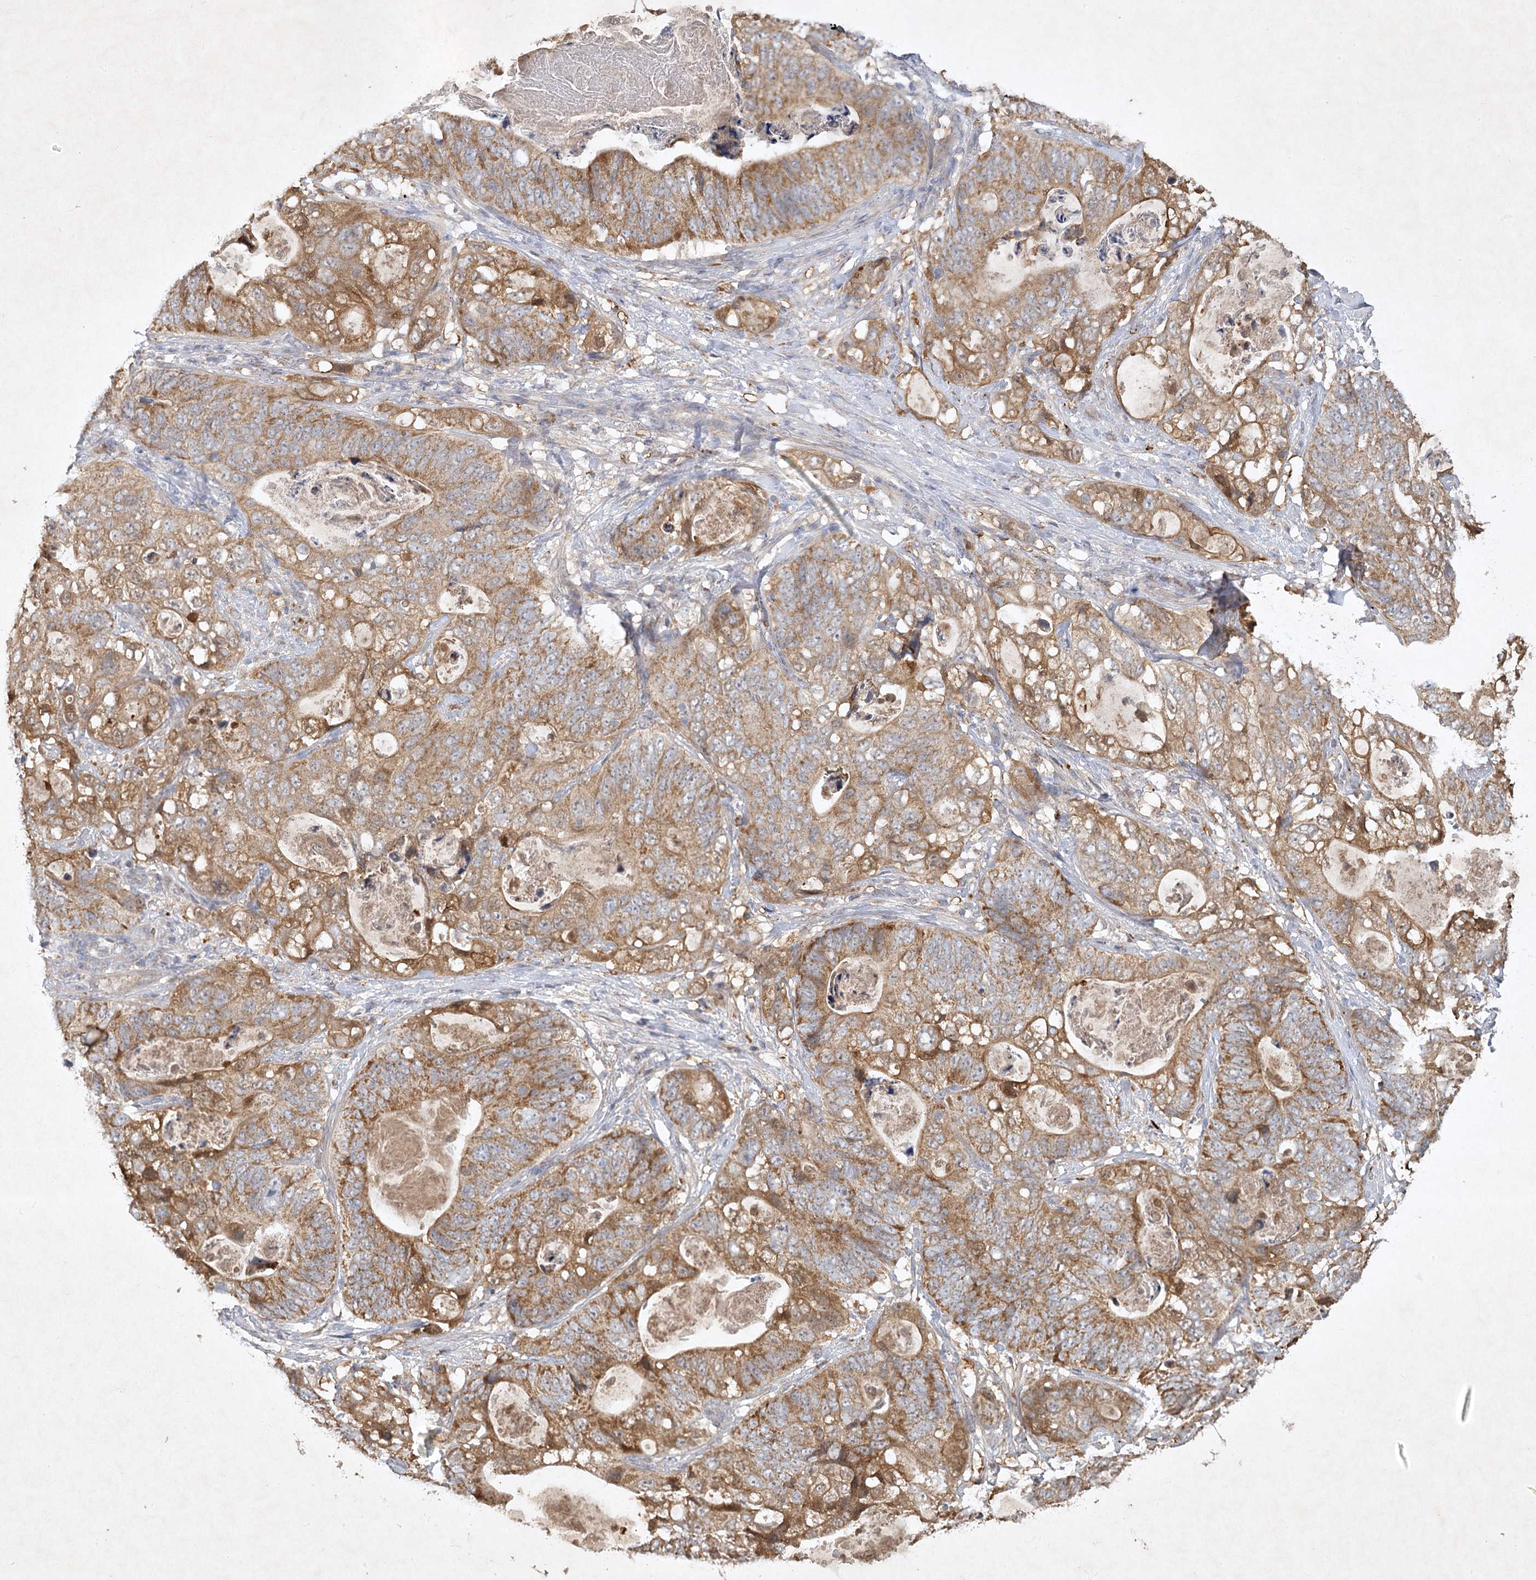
{"staining": {"intensity": "moderate", "quantity": ">75%", "location": "cytoplasmic/membranous"}, "tissue": "stomach cancer", "cell_type": "Tumor cells", "image_type": "cancer", "snomed": [{"axis": "morphology", "description": "Normal tissue, NOS"}, {"axis": "morphology", "description": "Adenocarcinoma, NOS"}, {"axis": "topography", "description": "Stomach"}], "caption": "Brown immunohistochemical staining in stomach cancer (adenocarcinoma) displays moderate cytoplasmic/membranous positivity in approximately >75% of tumor cells.", "gene": "PYROXD2", "patient": {"sex": "female", "age": 89}}